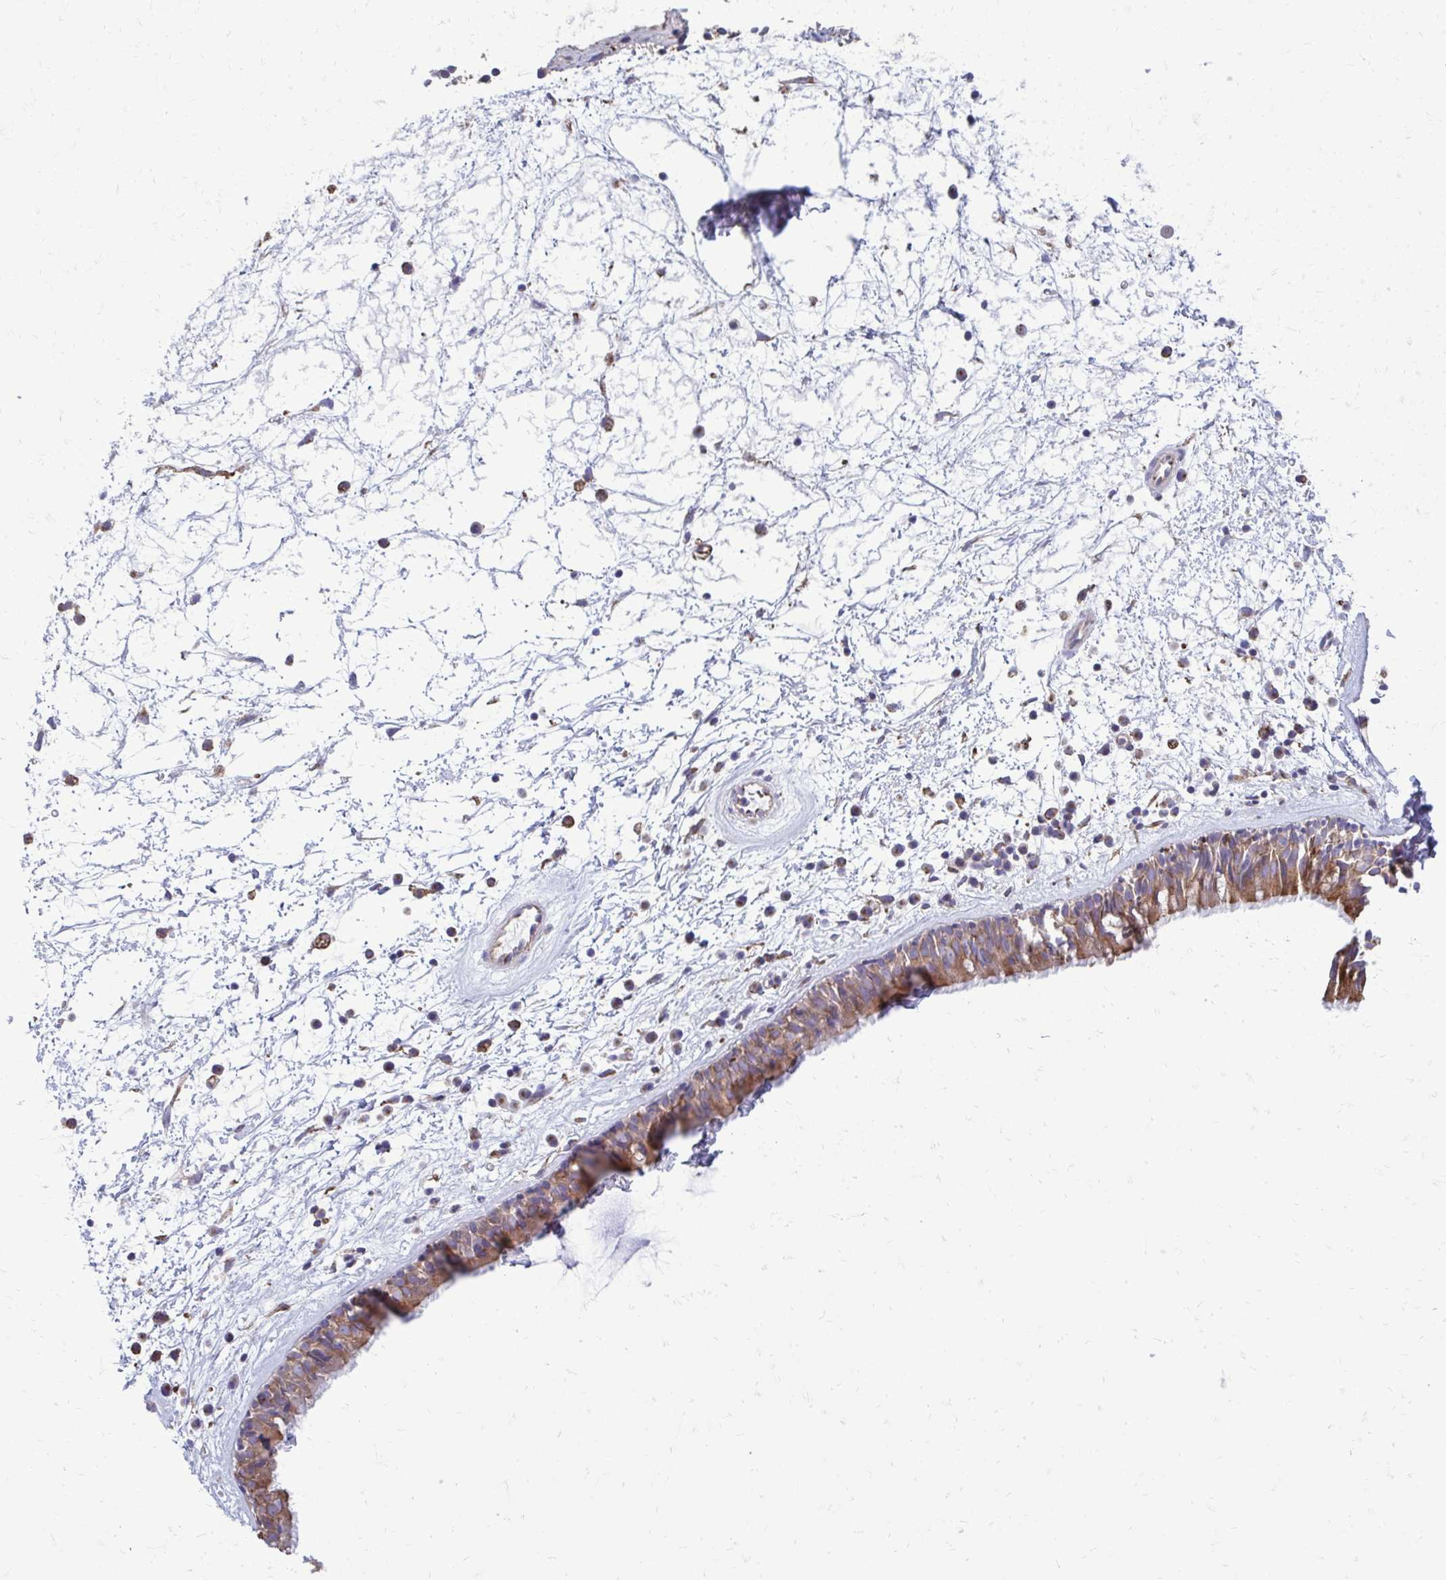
{"staining": {"intensity": "moderate", "quantity": ">75%", "location": "cytoplasmic/membranous"}, "tissue": "nasopharynx", "cell_type": "Respiratory epithelial cells", "image_type": "normal", "snomed": [{"axis": "morphology", "description": "Normal tissue, NOS"}, {"axis": "topography", "description": "Nasopharynx"}], "caption": "Protein expression by immunohistochemistry (IHC) reveals moderate cytoplasmic/membranous positivity in about >75% of respiratory epithelial cells in benign nasopharynx.", "gene": "CLTA", "patient": {"sex": "male", "age": 24}}